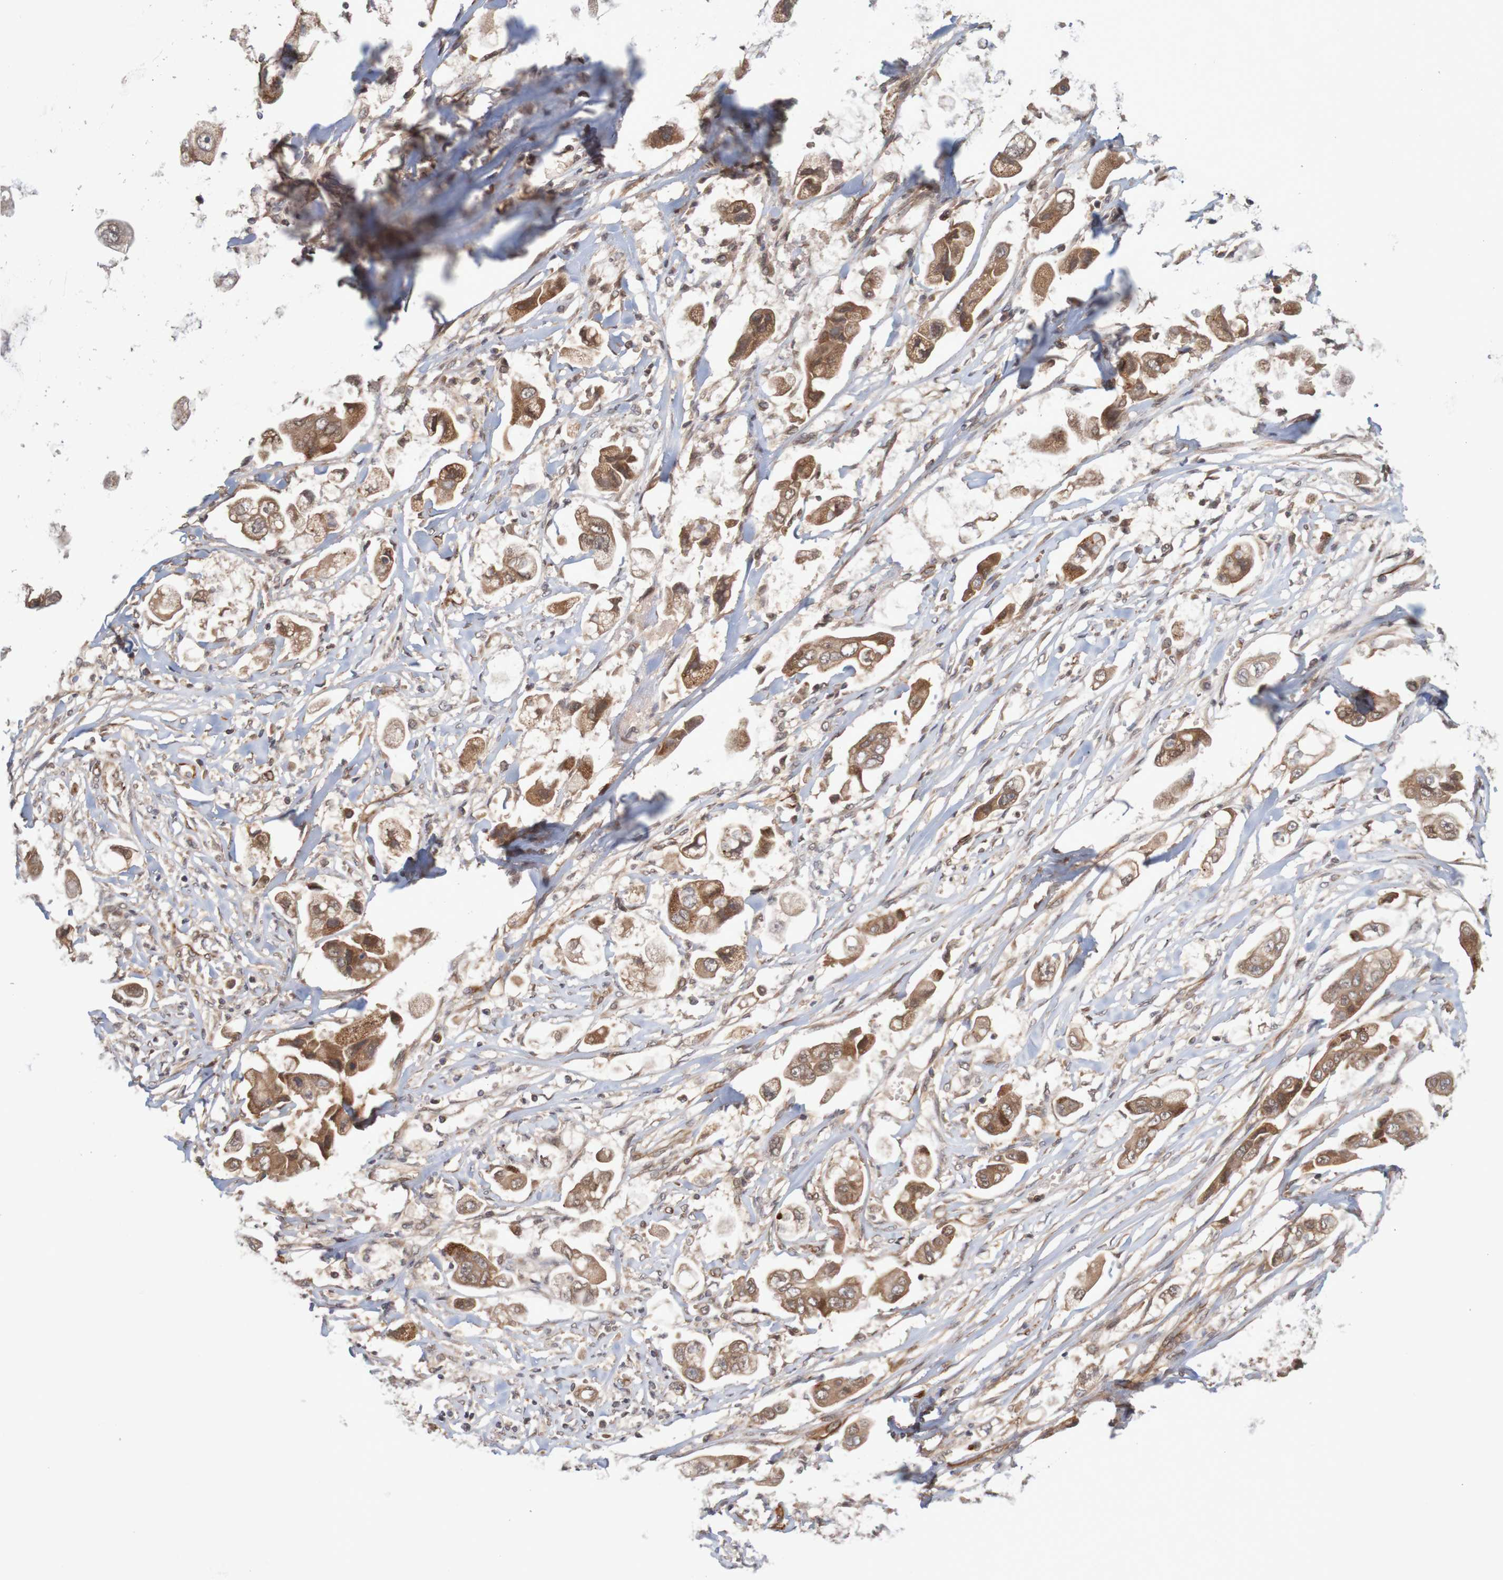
{"staining": {"intensity": "moderate", "quantity": ">75%", "location": "cytoplasmic/membranous"}, "tissue": "stomach cancer", "cell_type": "Tumor cells", "image_type": "cancer", "snomed": [{"axis": "morphology", "description": "Adenocarcinoma, NOS"}, {"axis": "topography", "description": "Stomach"}], "caption": "Protein analysis of stomach cancer (adenocarcinoma) tissue demonstrates moderate cytoplasmic/membranous positivity in approximately >75% of tumor cells.", "gene": "MRPL52", "patient": {"sex": "male", "age": 62}}